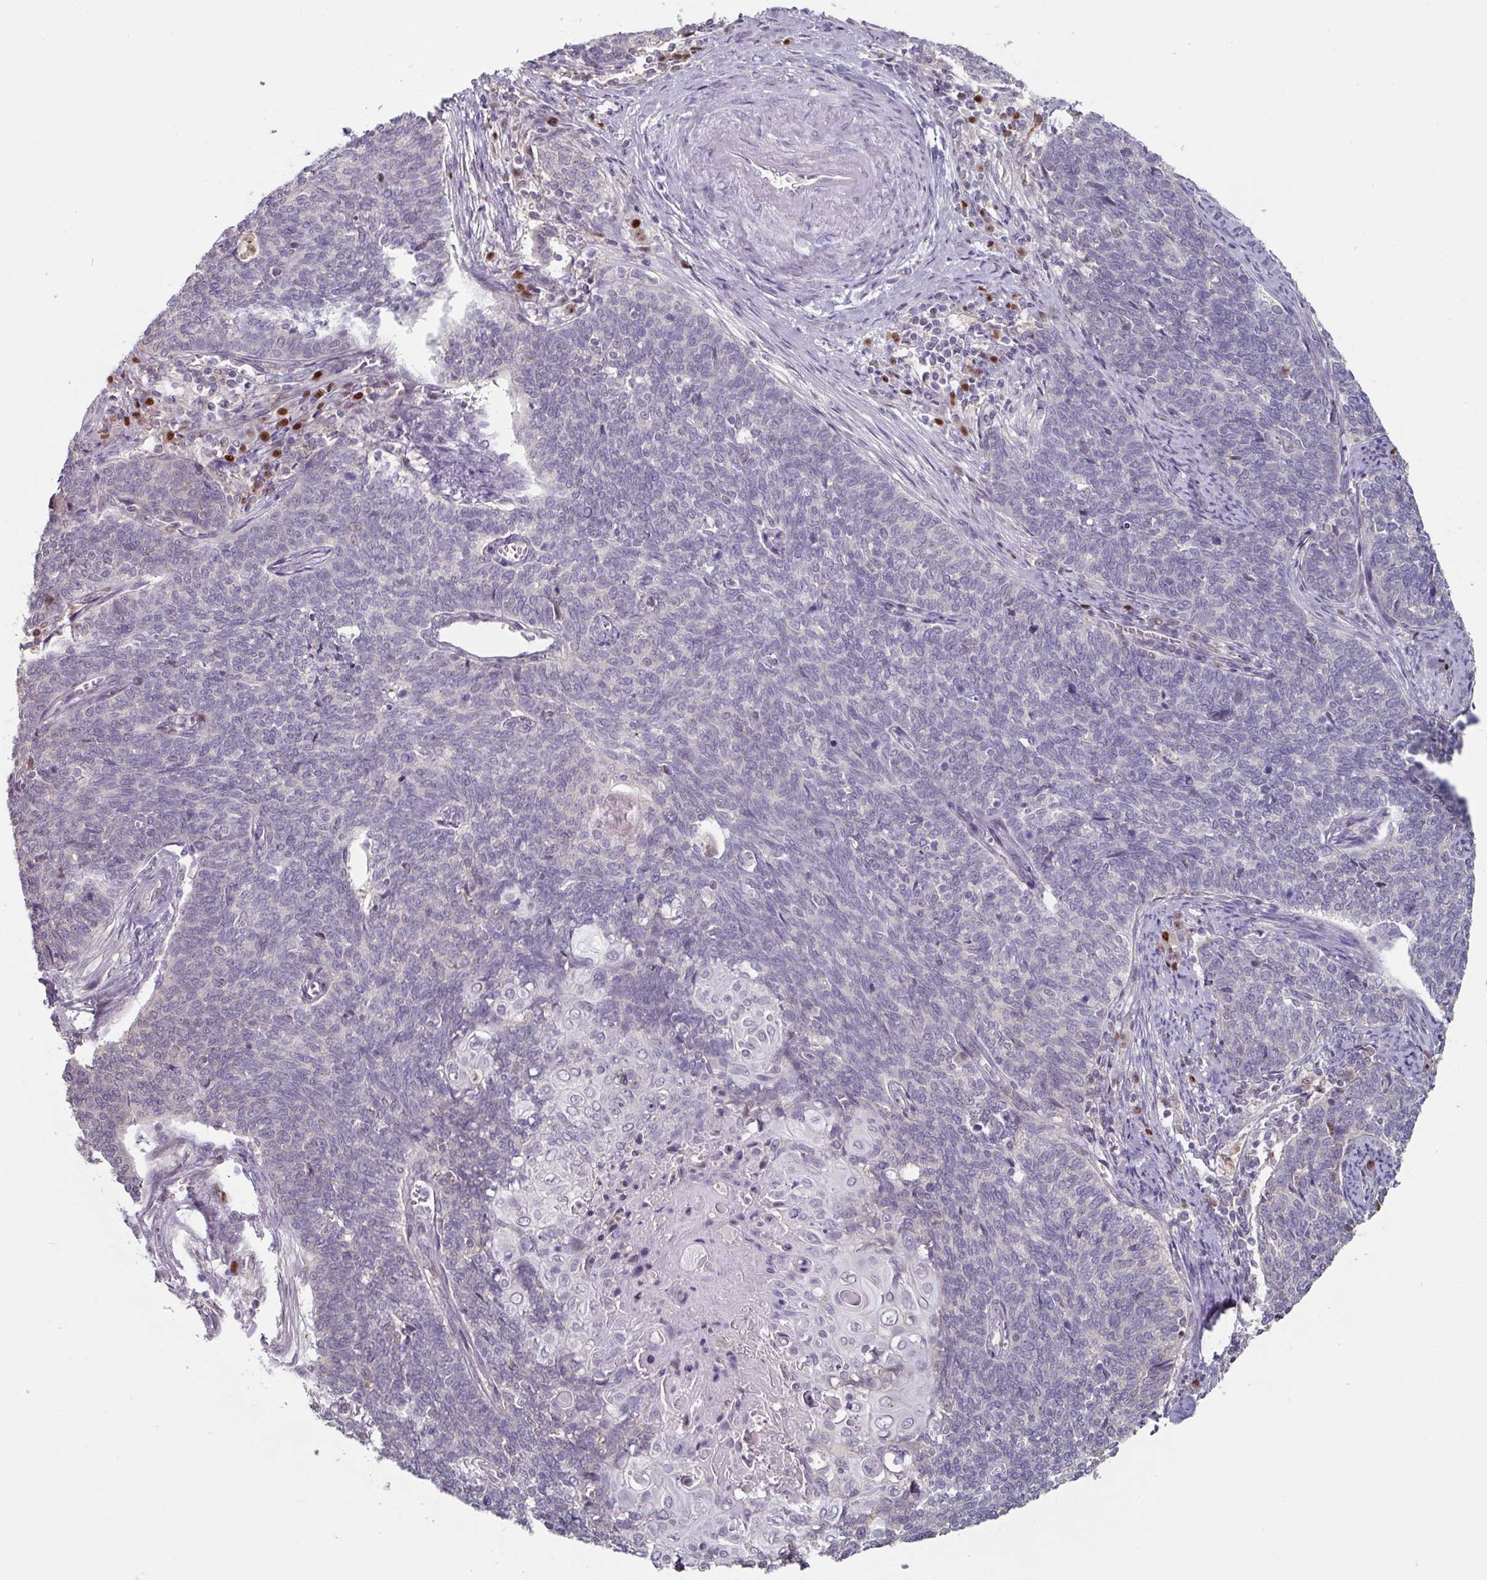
{"staining": {"intensity": "negative", "quantity": "none", "location": "none"}, "tissue": "cervical cancer", "cell_type": "Tumor cells", "image_type": "cancer", "snomed": [{"axis": "morphology", "description": "Squamous cell carcinoma, NOS"}, {"axis": "topography", "description": "Cervix"}], "caption": "DAB immunohistochemical staining of human cervical cancer (squamous cell carcinoma) displays no significant positivity in tumor cells. (DAB (3,3'-diaminobenzidine) immunohistochemistry visualized using brightfield microscopy, high magnification).", "gene": "ZBTB6", "patient": {"sex": "female", "age": 39}}